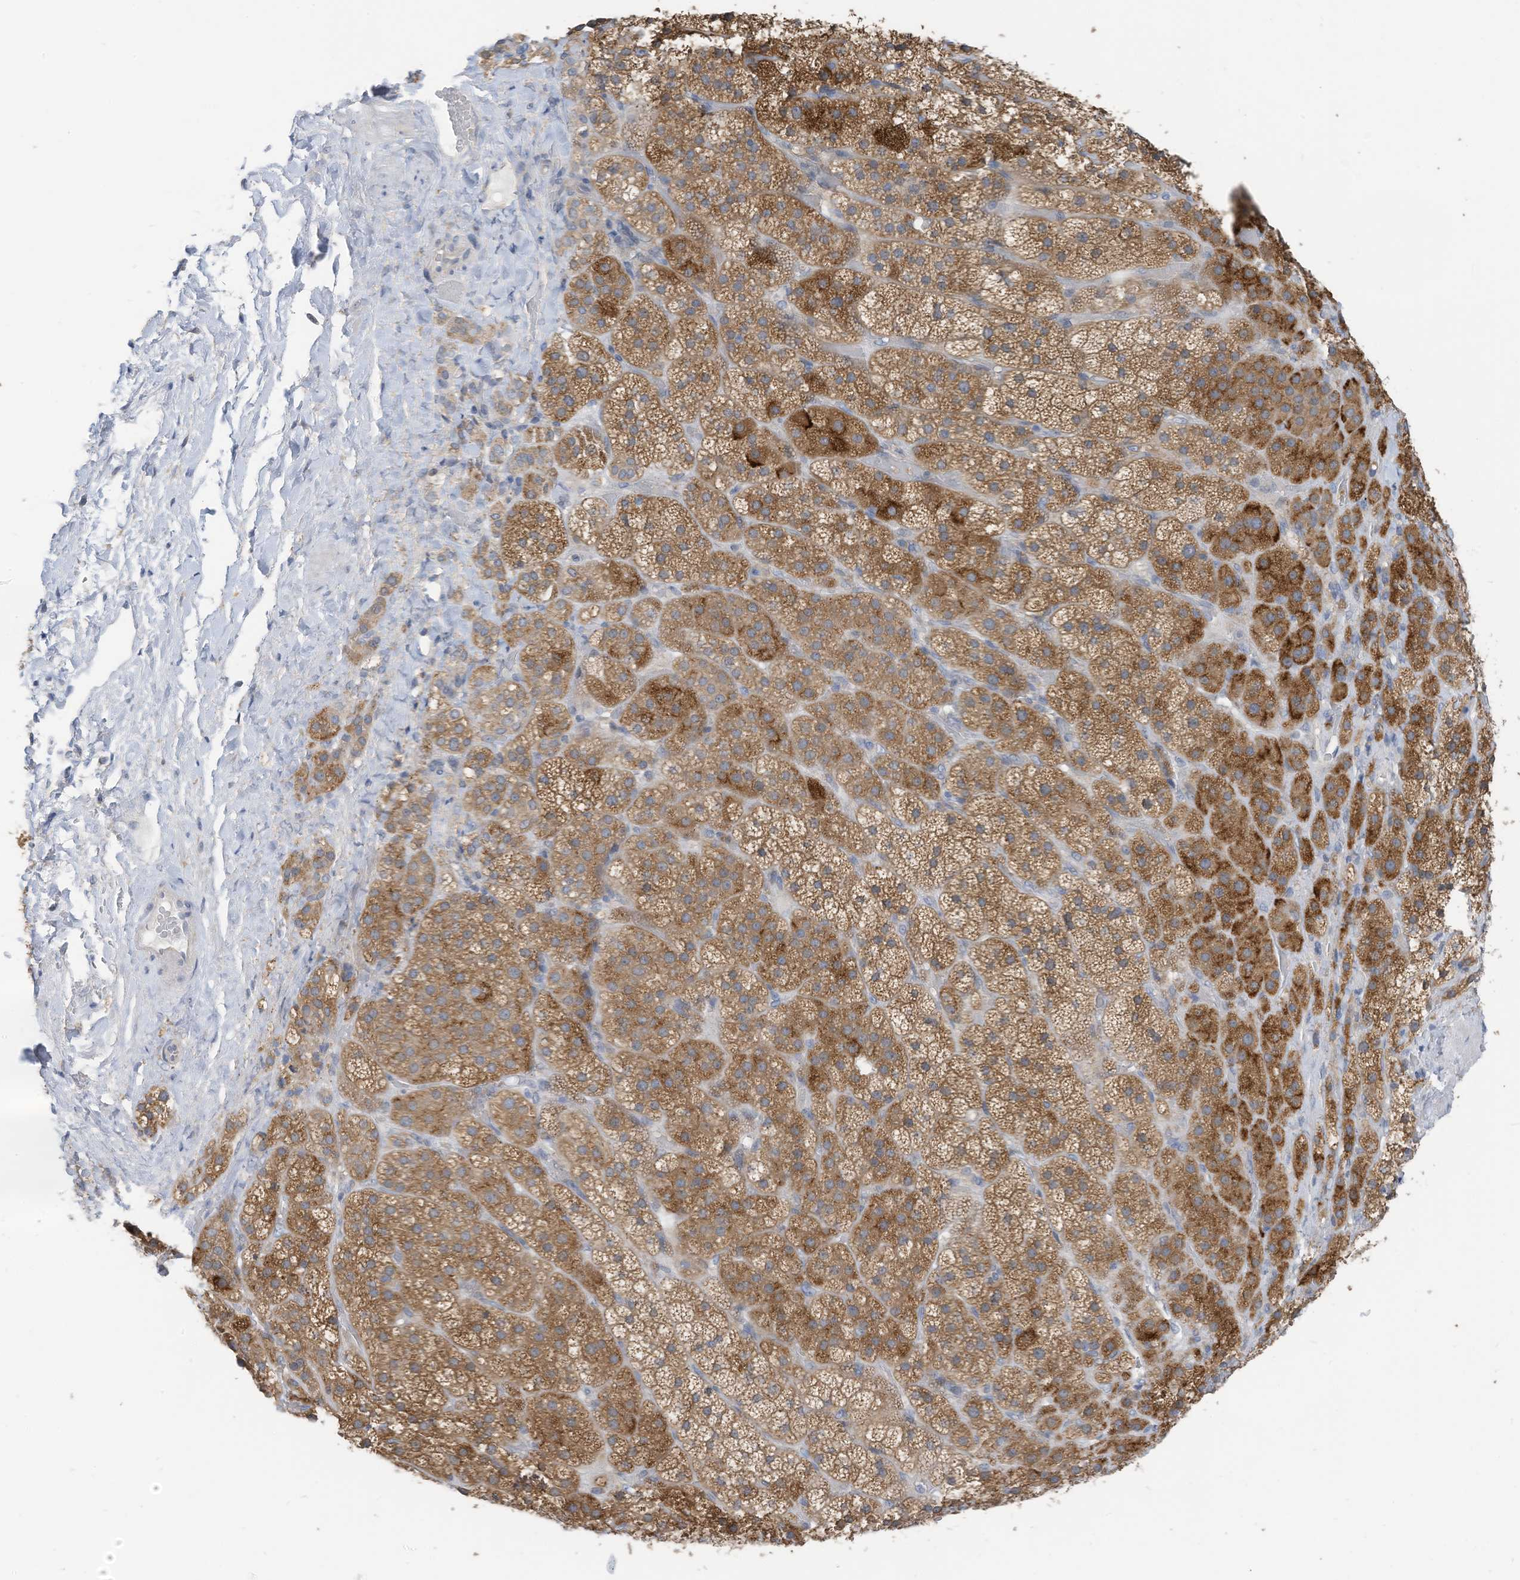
{"staining": {"intensity": "strong", "quantity": "25%-75%", "location": "cytoplasmic/membranous"}, "tissue": "adrenal gland", "cell_type": "Glandular cells", "image_type": "normal", "snomed": [{"axis": "morphology", "description": "Normal tissue, NOS"}, {"axis": "topography", "description": "Adrenal gland"}], "caption": "Protein positivity by IHC reveals strong cytoplasmic/membranous expression in approximately 25%-75% of glandular cells in benign adrenal gland.", "gene": "LDAH", "patient": {"sex": "male", "age": 57}}